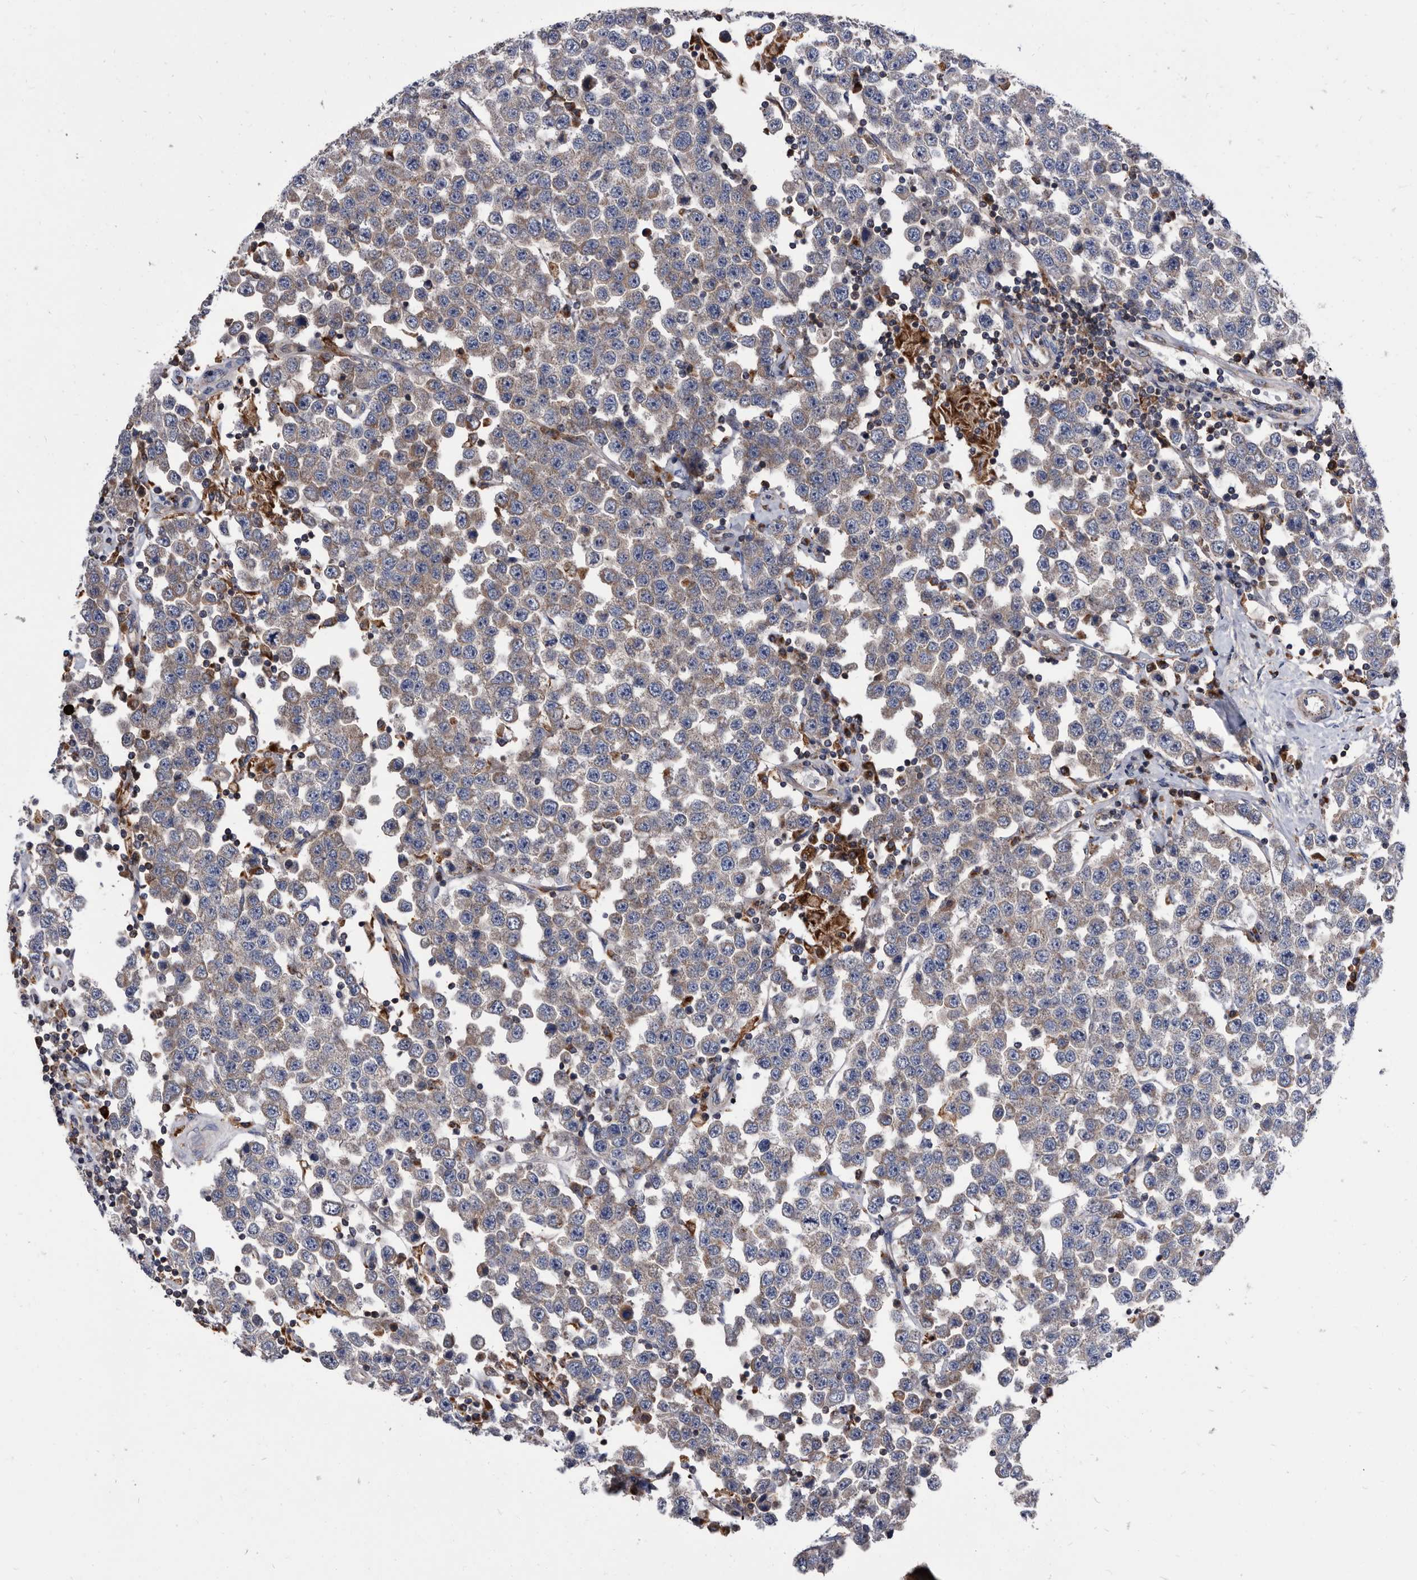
{"staining": {"intensity": "weak", "quantity": ">75%", "location": "cytoplasmic/membranous"}, "tissue": "testis cancer", "cell_type": "Tumor cells", "image_type": "cancer", "snomed": [{"axis": "morphology", "description": "Seminoma, NOS"}, {"axis": "topography", "description": "Testis"}], "caption": "Human testis cancer stained with a brown dye reveals weak cytoplasmic/membranous positive expression in approximately >75% of tumor cells.", "gene": "DTNBP1", "patient": {"sex": "male", "age": 28}}